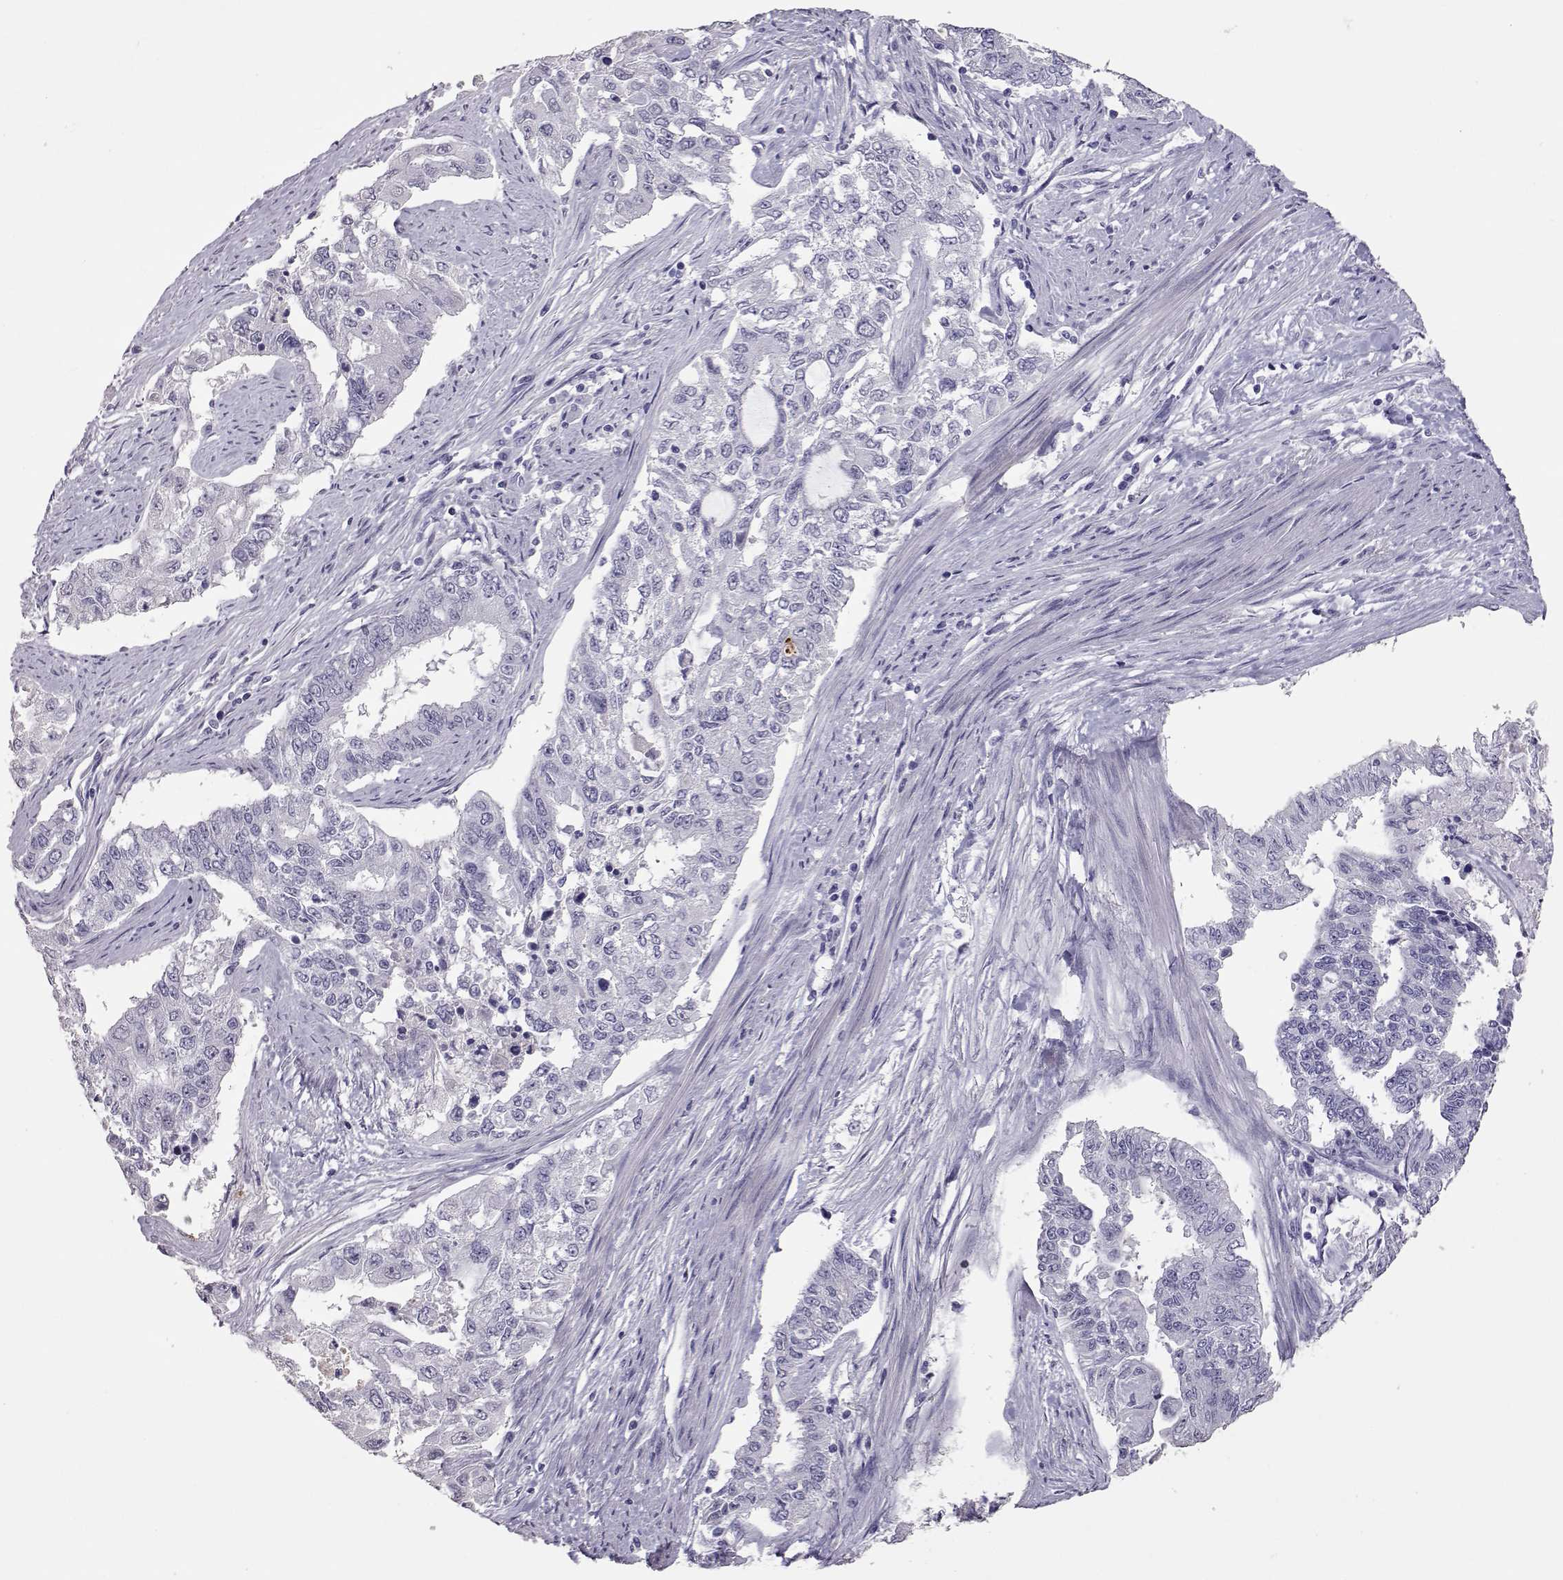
{"staining": {"intensity": "negative", "quantity": "none", "location": "none"}, "tissue": "endometrial cancer", "cell_type": "Tumor cells", "image_type": "cancer", "snomed": [{"axis": "morphology", "description": "Adenocarcinoma, NOS"}, {"axis": "topography", "description": "Uterus"}], "caption": "This is an immunohistochemistry image of human endometrial cancer (adenocarcinoma). There is no staining in tumor cells.", "gene": "PMCH", "patient": {"sex": "female", "age": 59}}